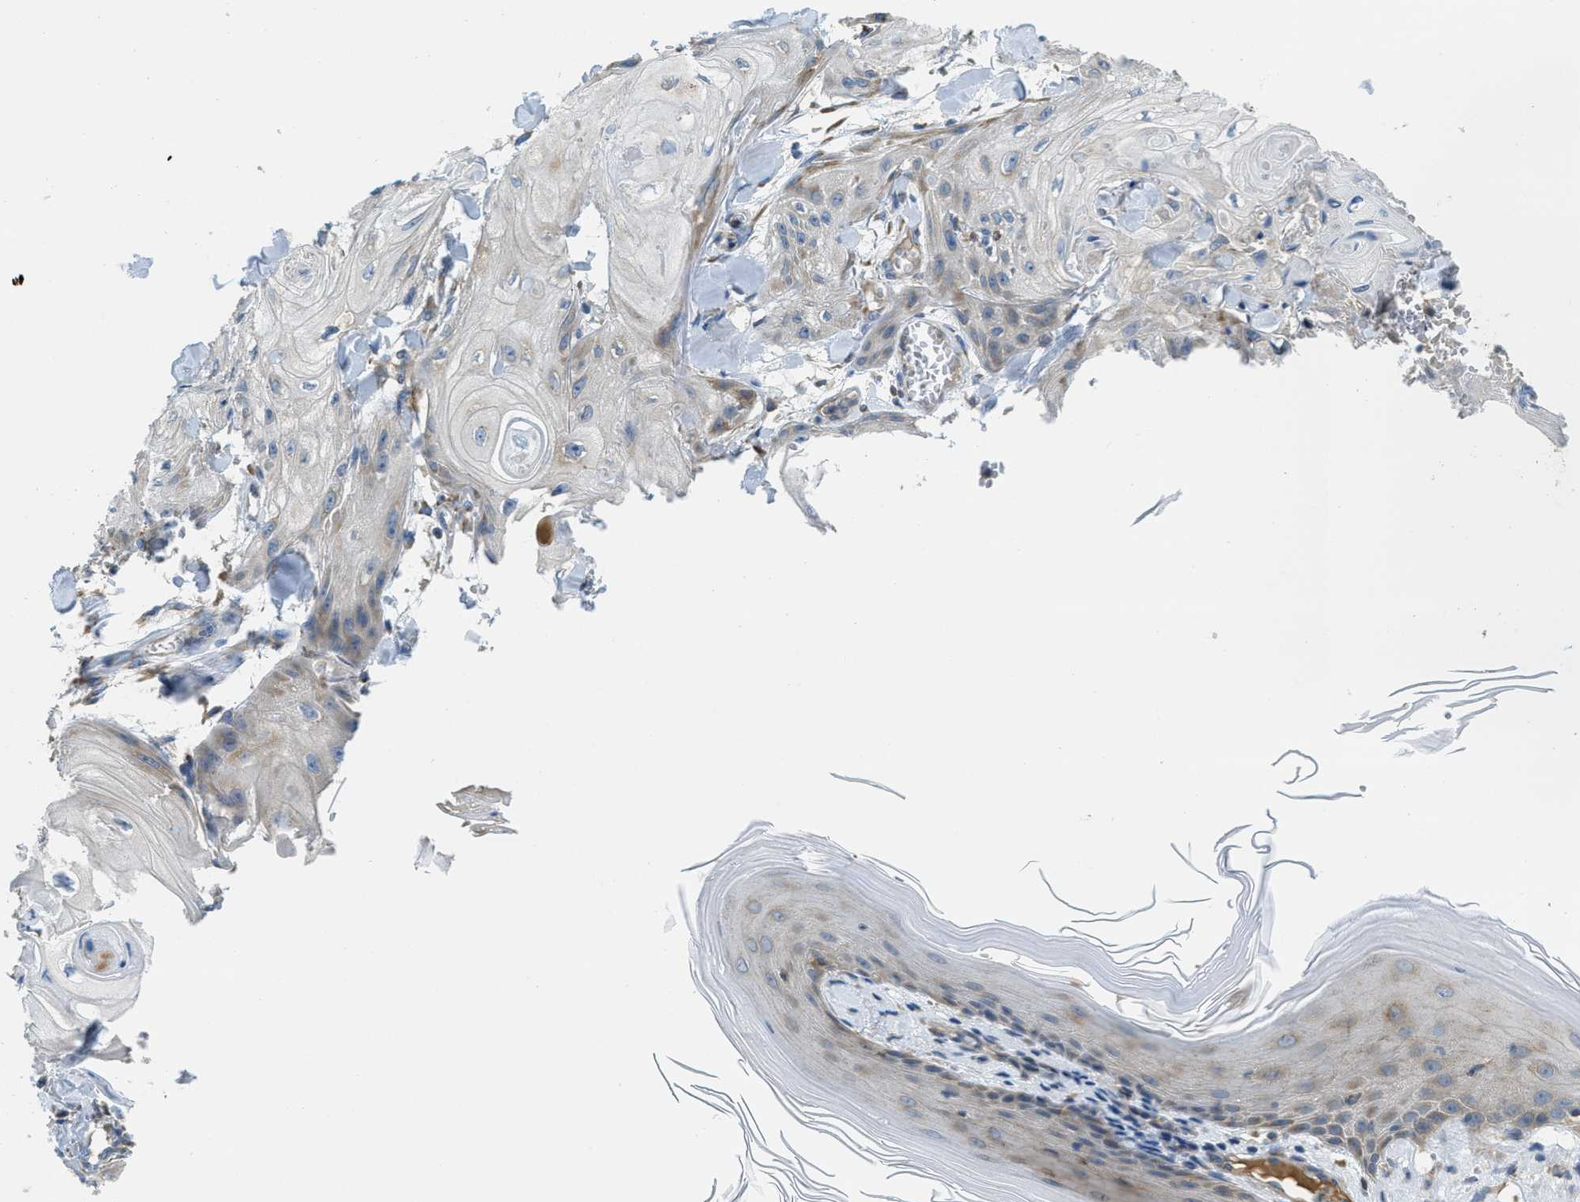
{"staining": {"intensity": "negative", "quantity": "none", "location": "none"}, "tissue": "skin cancer", "cell_type": "Tumor cells", "image_type": "cancer", "snomed": [{"axis": "morphology", "description": "Squamous cell carcinoma, NOS"}, {"axis": "topography", "description": "Skin"}], "caption": "IHC image of human skin cancer stained for a protein (brown), which shows no positivity in tumor cells.", "gene": "SSR1", "patient": {"sex": "male", "age": 74}}